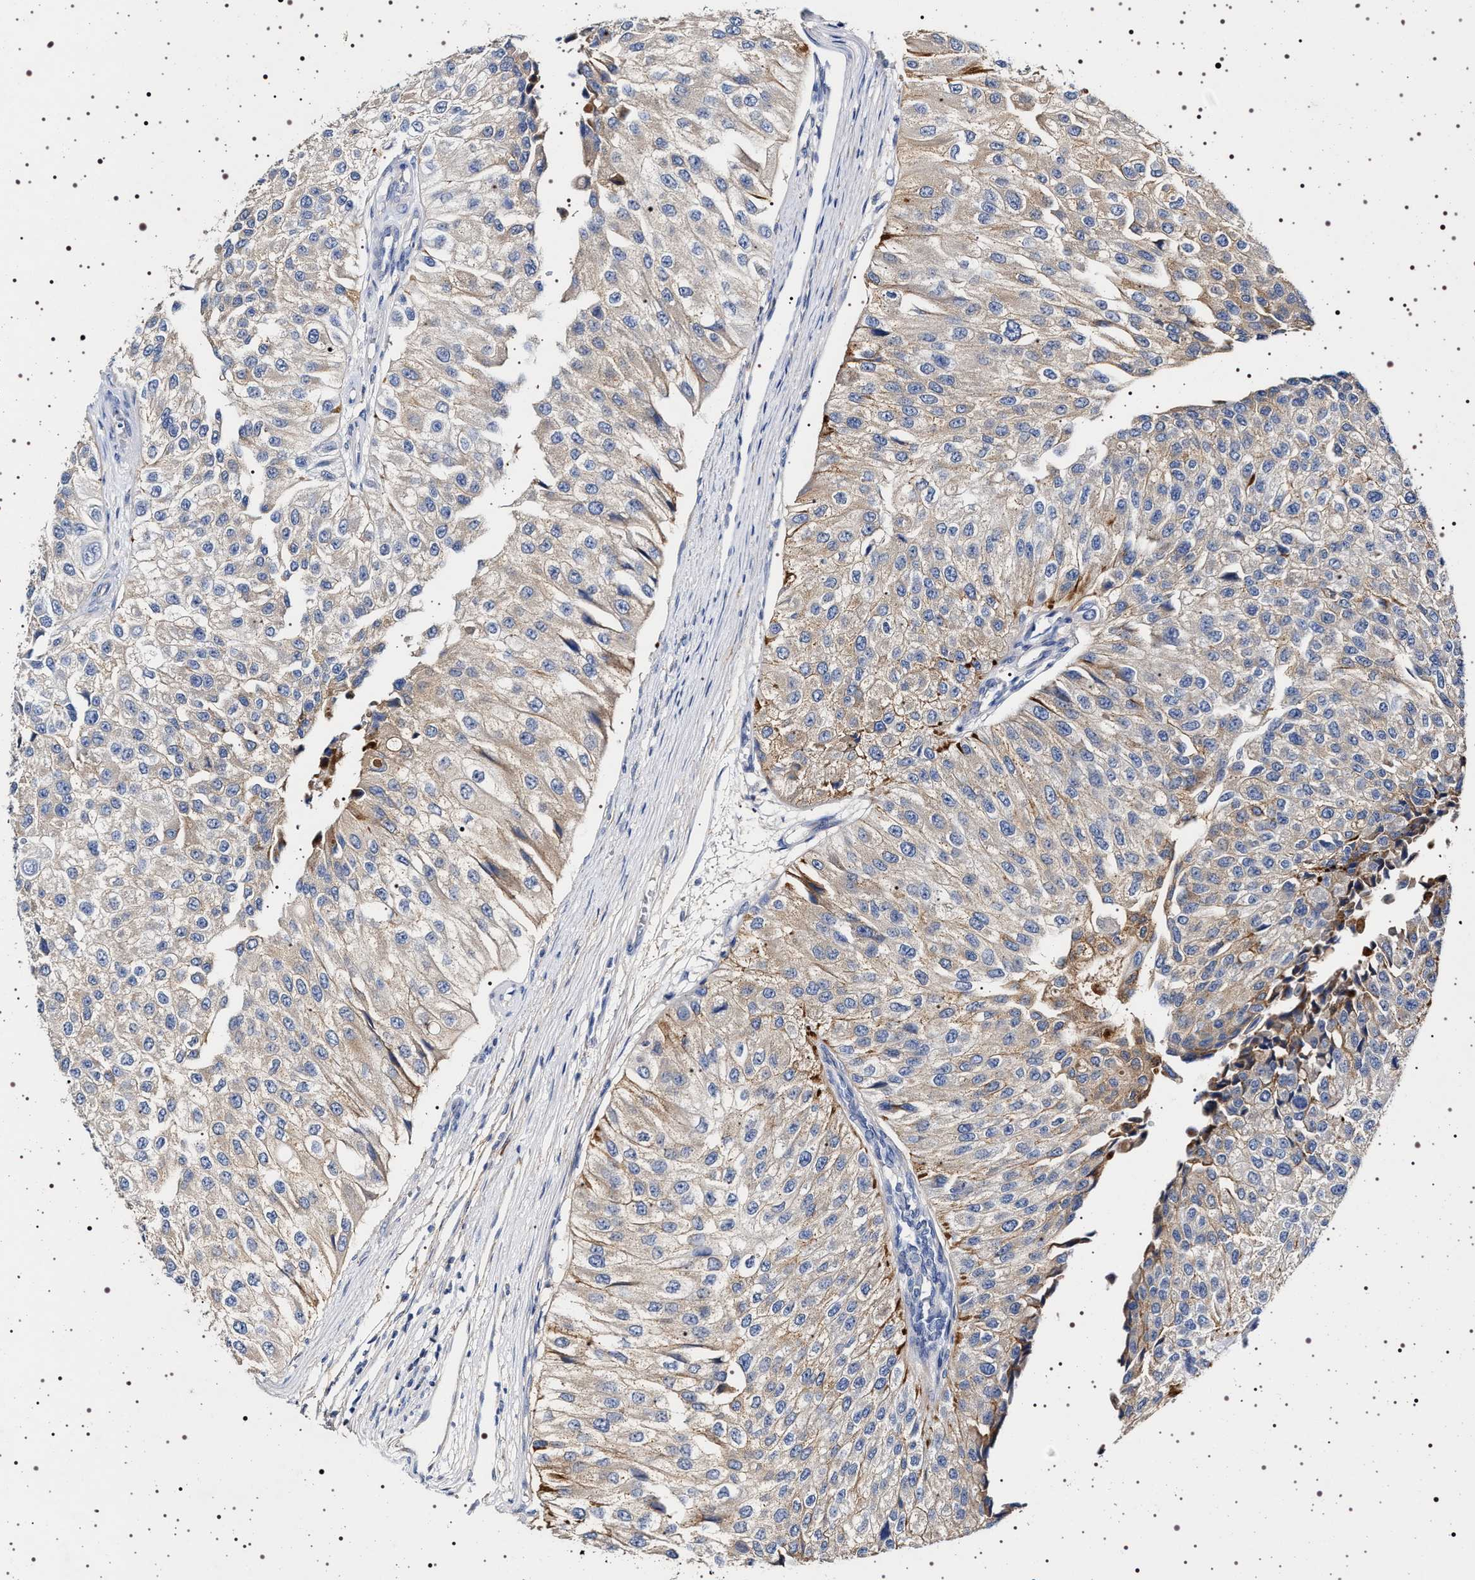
{"staining": {"intensity": "weak", "quantity": ">75%", "location": "cytoplasmic/membranous"}, "tissue": "urothelial cancer", "cell_type": "Tumor cells", "image_type": "cancer", "snomed": [{"axis": "morphology", "description": "Urothelial carcinoma, High grade"}, {"axis": "topography", "description": "Kidney"}, {"axis": "topography", "description": "Urinary bladder"}], "caption": "The histopathology image displays staining of urothelial carcinoma (high-grade), revealing weak cytoplasmic/membranous protein positivity (brown color) within tumor cells. Using DAB (3,3'-diaminobenzidine) (brown) and hematoxylin (blue) stains, captured at high magnification using brightfield microscopy.", "gene": "NAALADL2", "patient": {"sex": "male", "age": 77}}